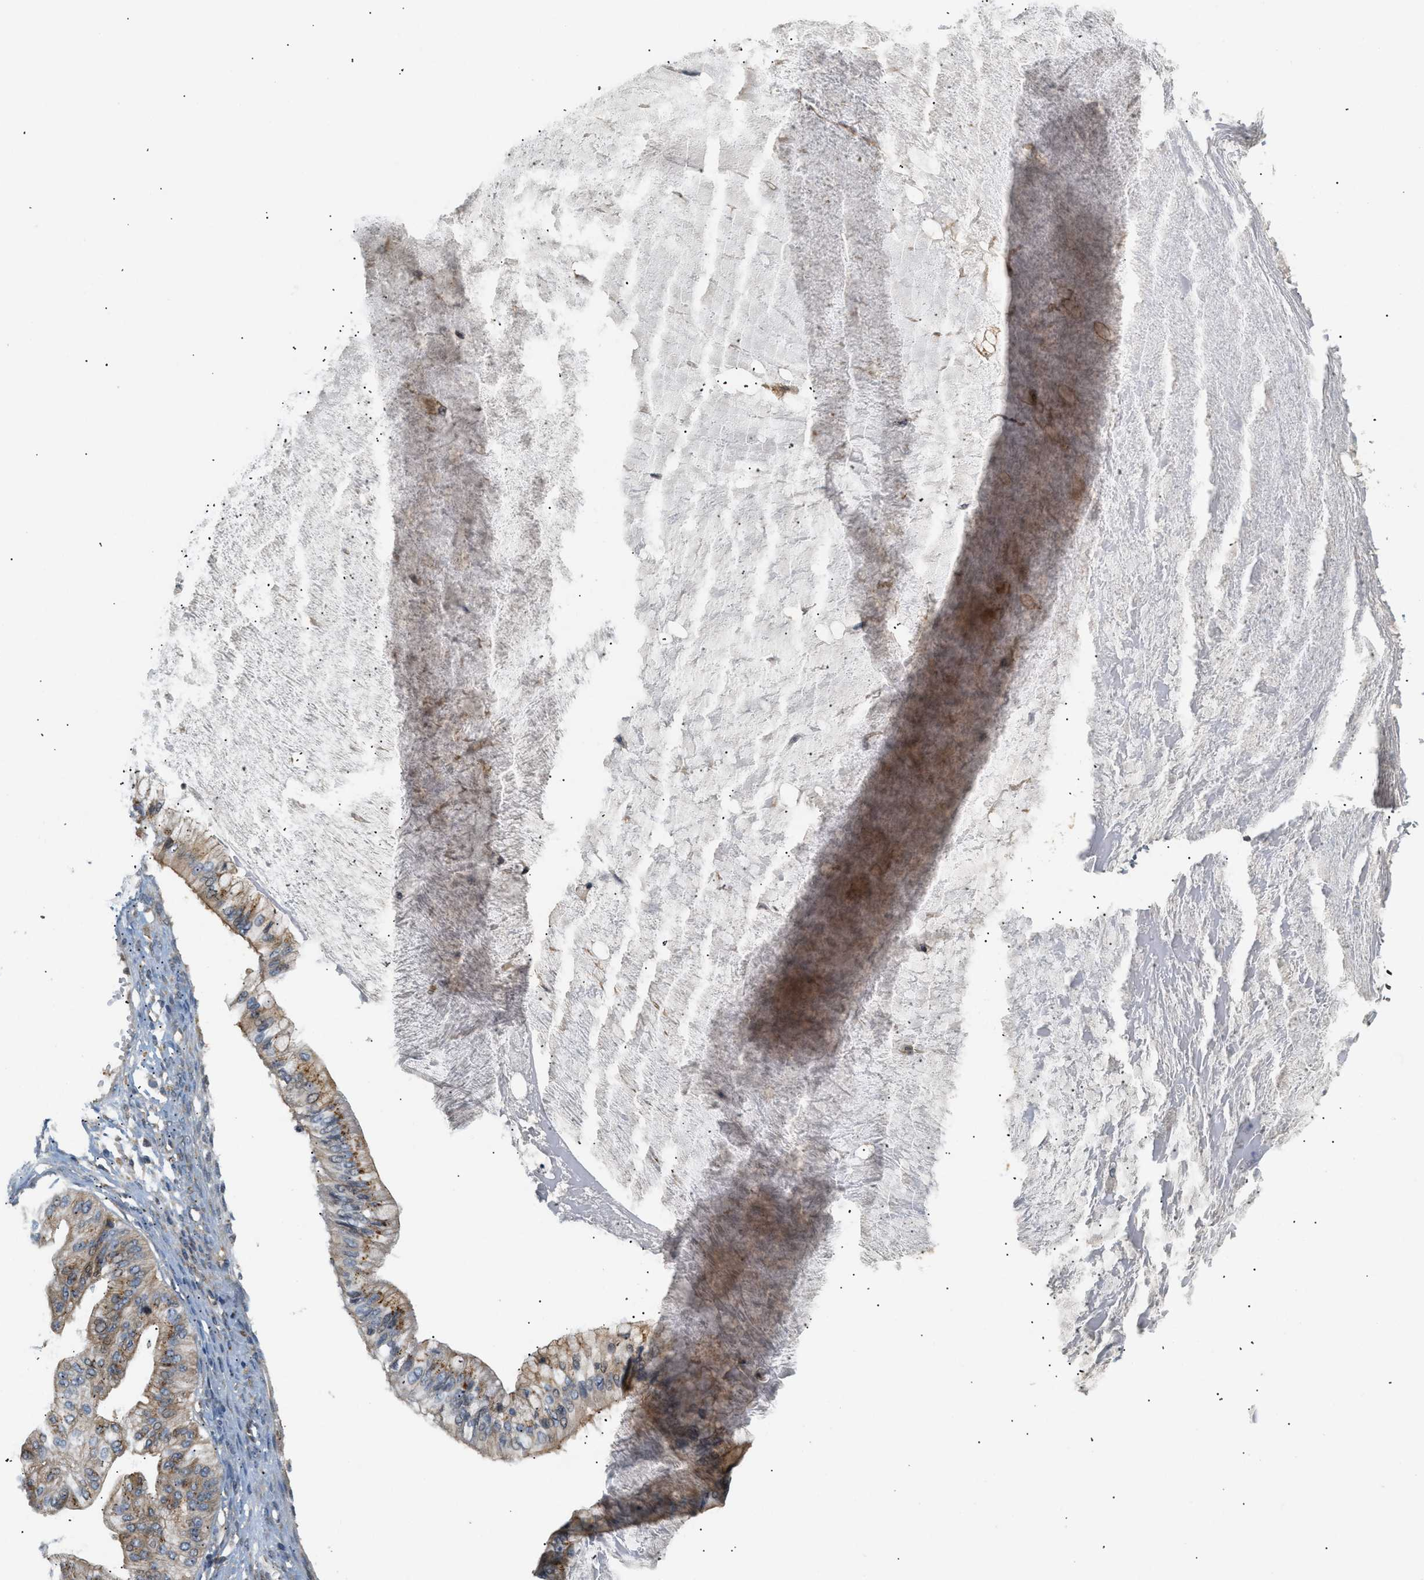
{"staining": {"intensity": "moderate", "quantity": "25%-75%", "location": "cytoplasmic/membranous"}, "tissue": "ovarian cancer", "cell_type": "Tumor cells", "image_type": "cancer", "snomed": [{"axis": "morphology", "description": "Cystadenocarcinoma, mucinous, NOS"}, {"axis": "topography", "description": "Ovary"}], "caption": "Brown immunohistochemical staining in mucinous cystadenocarcinoma (ovarian) demonstrates moderate cytoplasmic/membranous staining in about 25%-75% of tumor cells. Nuclei are stained in blue.", "gene": "FARS2", "patient": {"sex": "female", "age": 57}}